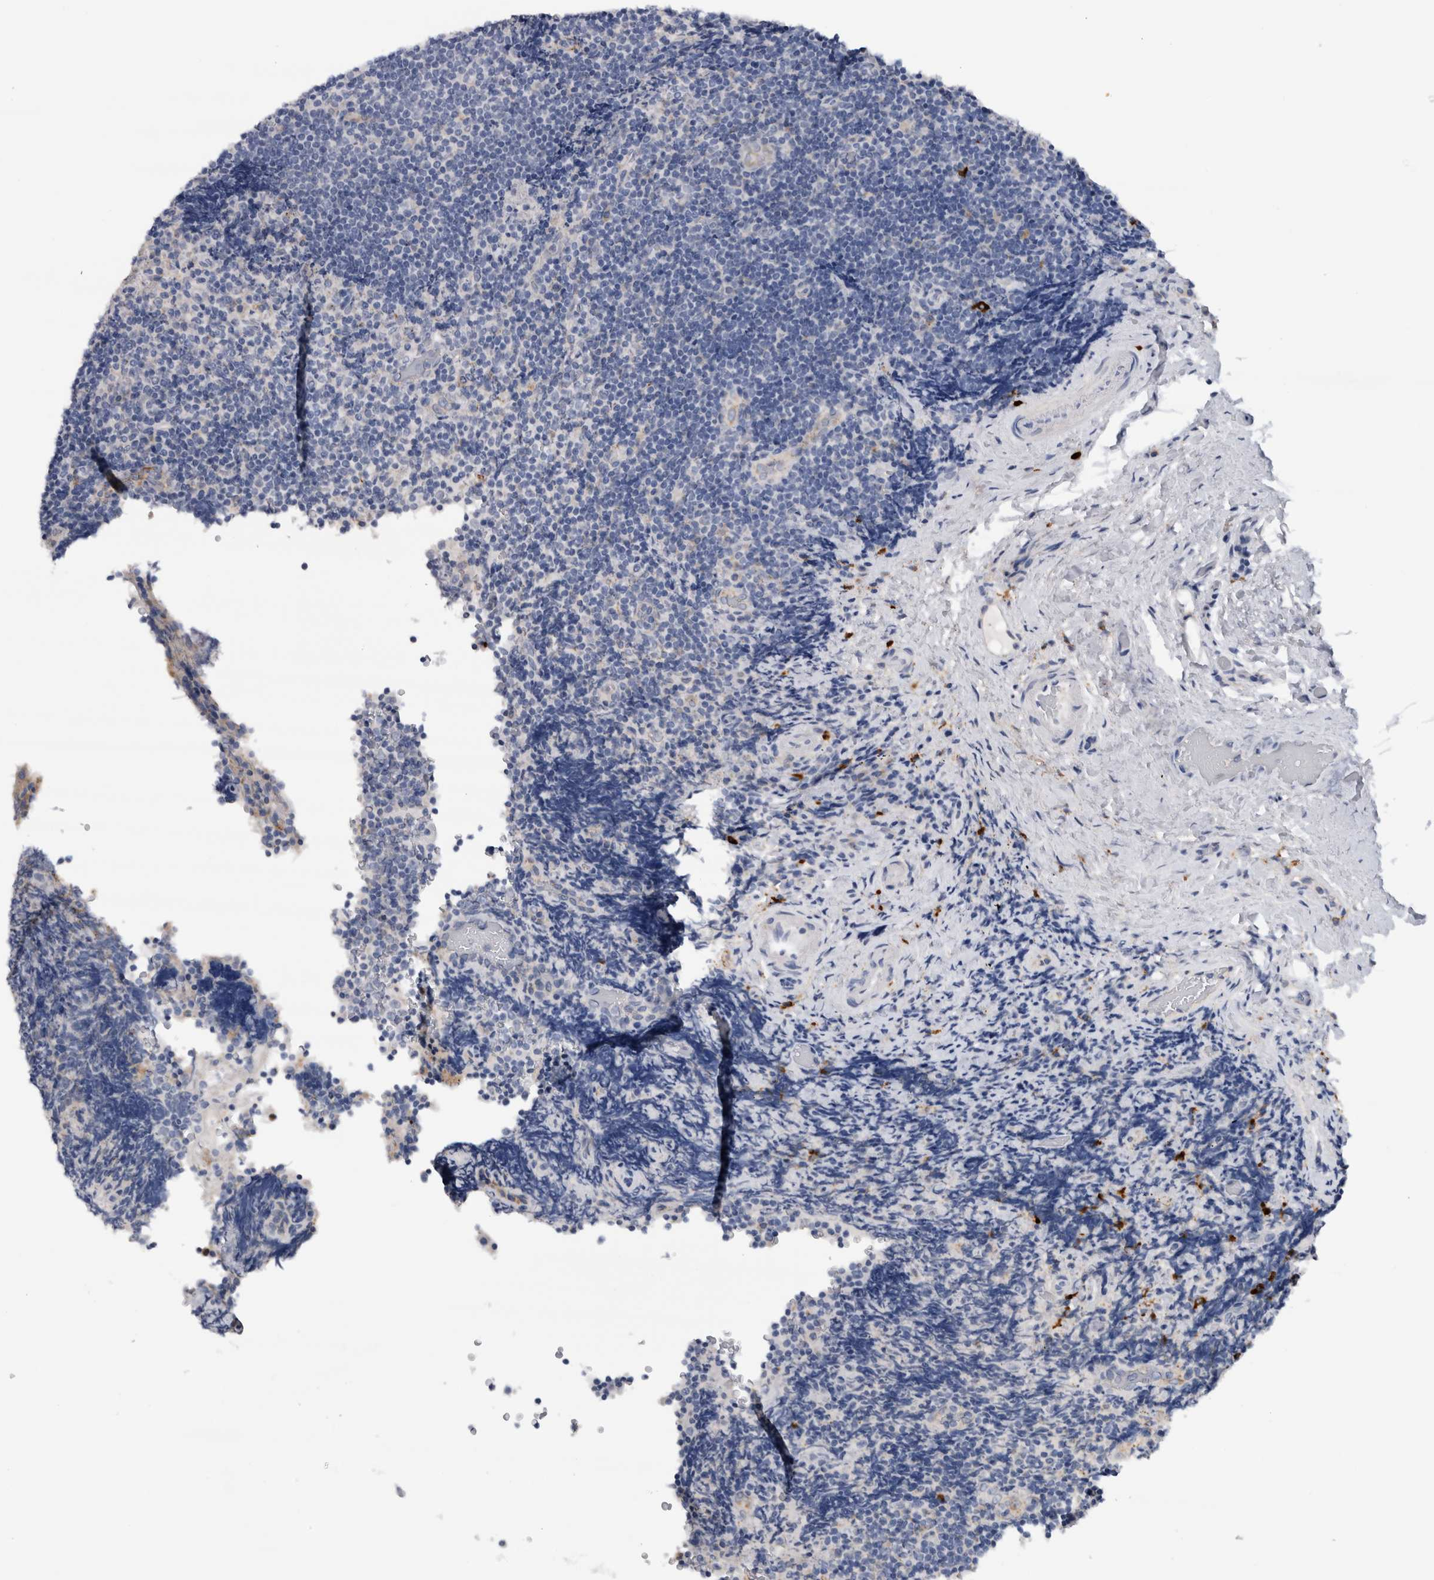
{"staining": {"intensity": "negative", "quantity": "none", "location": "none"}, "tissue": "lymphoma", "cell_type": "Tumor cells", "image_type": "cancer", "snomed": [{"axis": "morphology", "description": "Malignant lymphoma, non-Hodgkin's type, High grade"}, {"axis": "topography", "description": "Tonsil"}], "caption": "Tumor cells show no significant expression in lymphoma. Brightfield microscopy of immunohistochemistry (IHC) stained with DAB (brown) and hematoxylin (blue), captured at high magnification.", "gene": "CD63", "patient": {"sex": "female", "age": 36}}